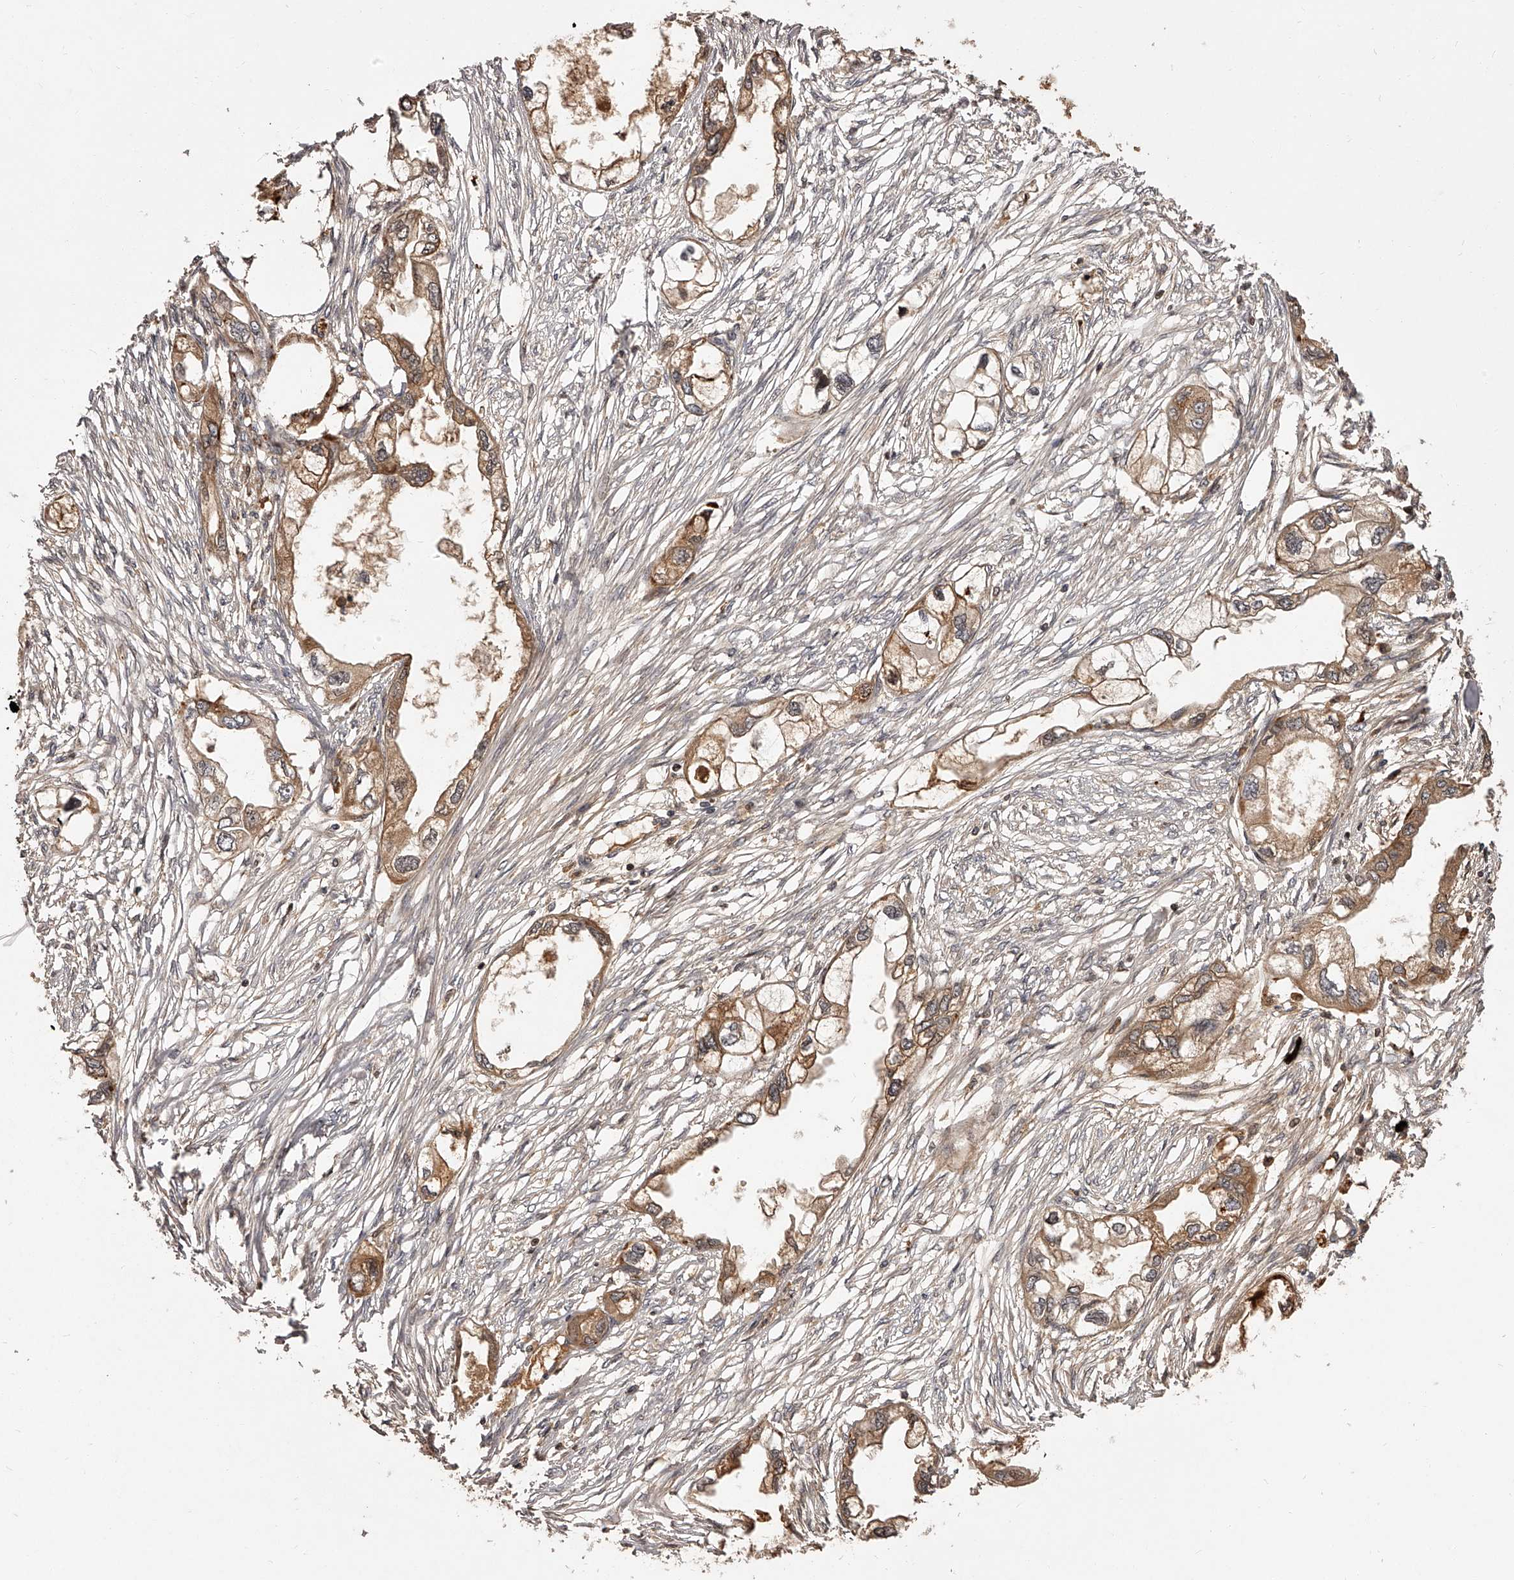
{"staining": {"intensity": "moderate", "quantity": ">75%", "location": "cytoplasmic/membranous"}, "tissue": "endometrial cancer", "cell_type": "Tumor cells", "image_type": "cancer", "snomed": [{"axis": "morphology", "description": "Adenocarcinoma, NOS"}, {"axis": "morphology", "description": "Adenocarcinoma, metastatic, NOS"}, {"axis": "topography", "description": "Adipose tissue"}, {"axis": "topography", "description": "Endometrium"}], "caption": "Brown immunohistochemical staining in endometrial adenocarcinoma reveals moderate cytoplasmic/membranous positivity in about >75% of tumor cells.", "gene": "CRYZL1", "patient": {"sex": "female", "age": 67}}